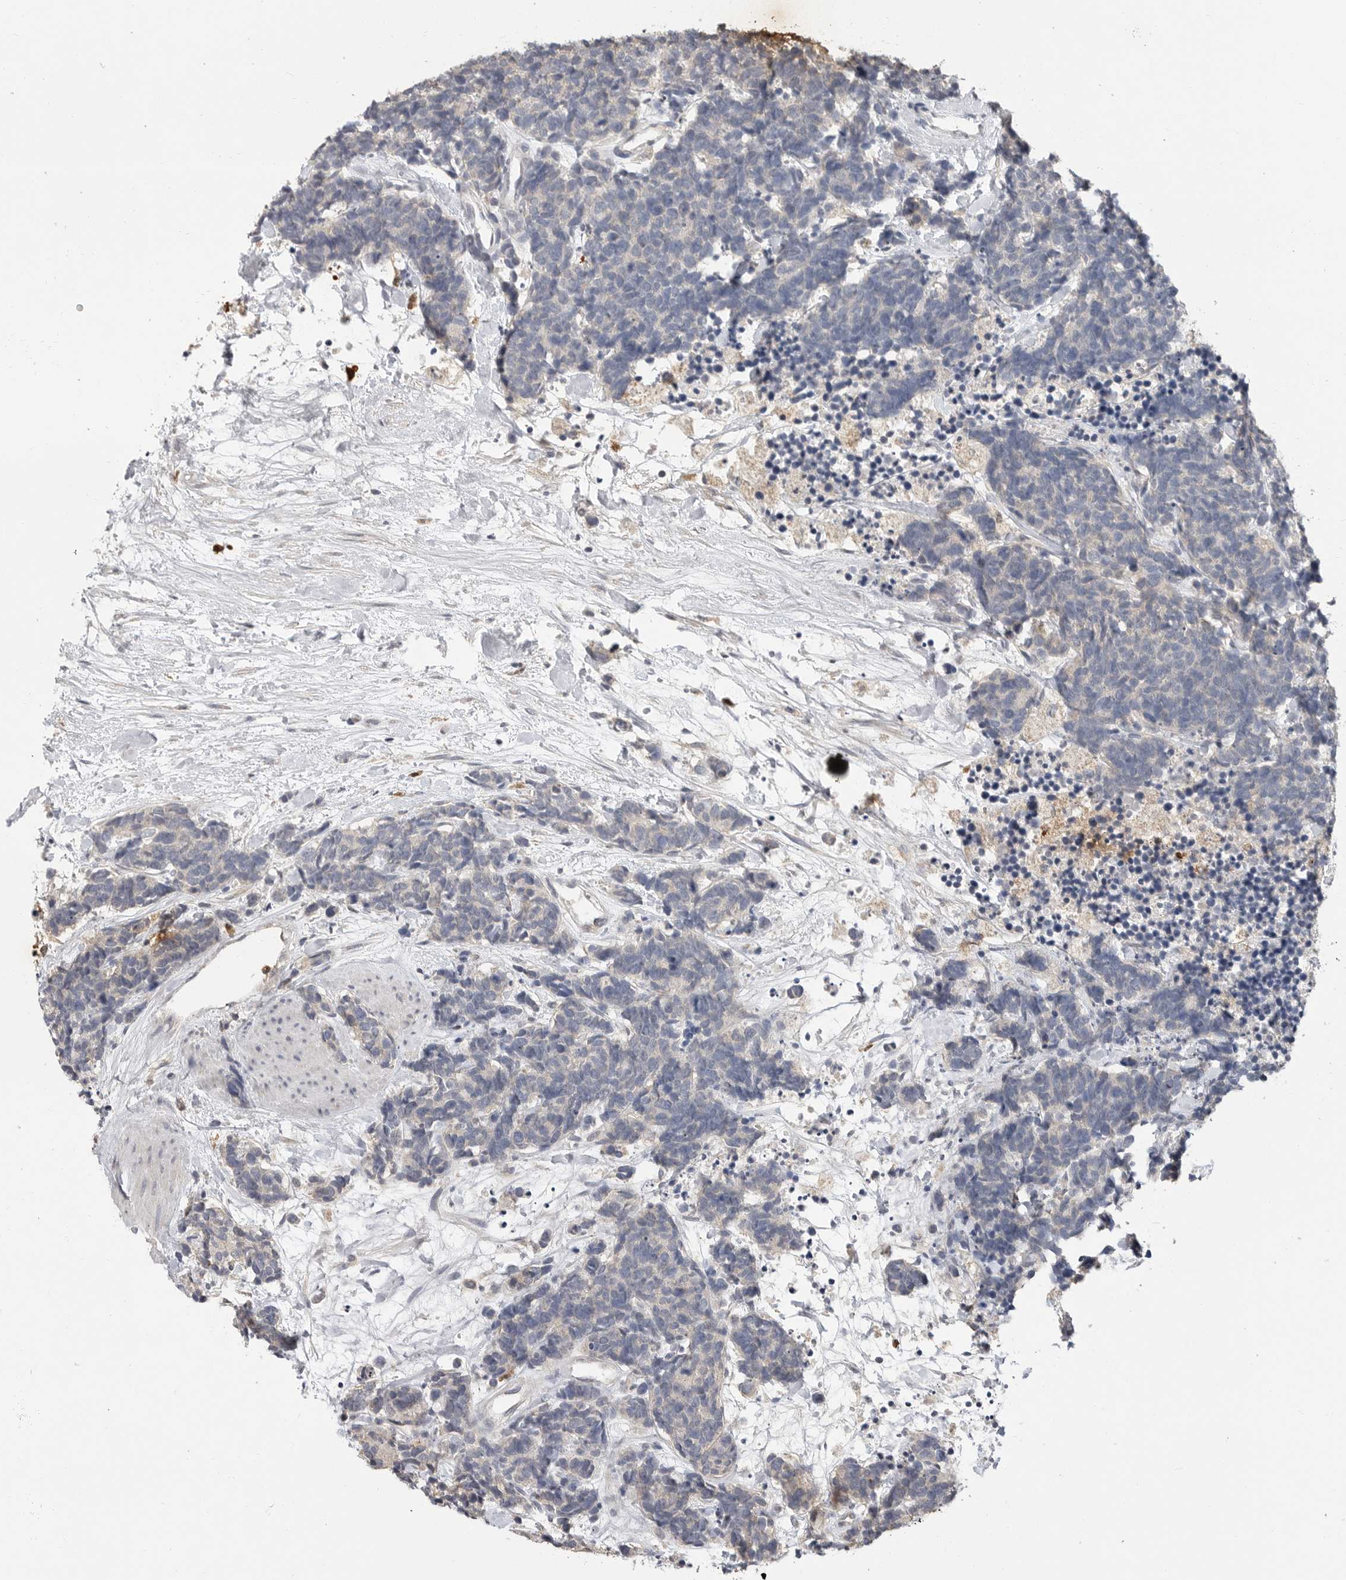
{"staining": {"intensity": "negative", "quantity": "none", "location": "none"}, "tissue": "carcinoid", "cell_type": "Tumor cells", "image_type": "cancer", "snomed": [{"axis": "morphology", "description": "Carcinoma, NOS"}, {"axis": "morphology", "description": "Carcinoid, malignant, NOS"}, {"axis": "topography", "description": "Urinary bladder"}], "caption": "There is no significant positivity in tumor cells of carcinoid.", "gene": "LTBR", "patient": {"sex": "male", "age": 57}}